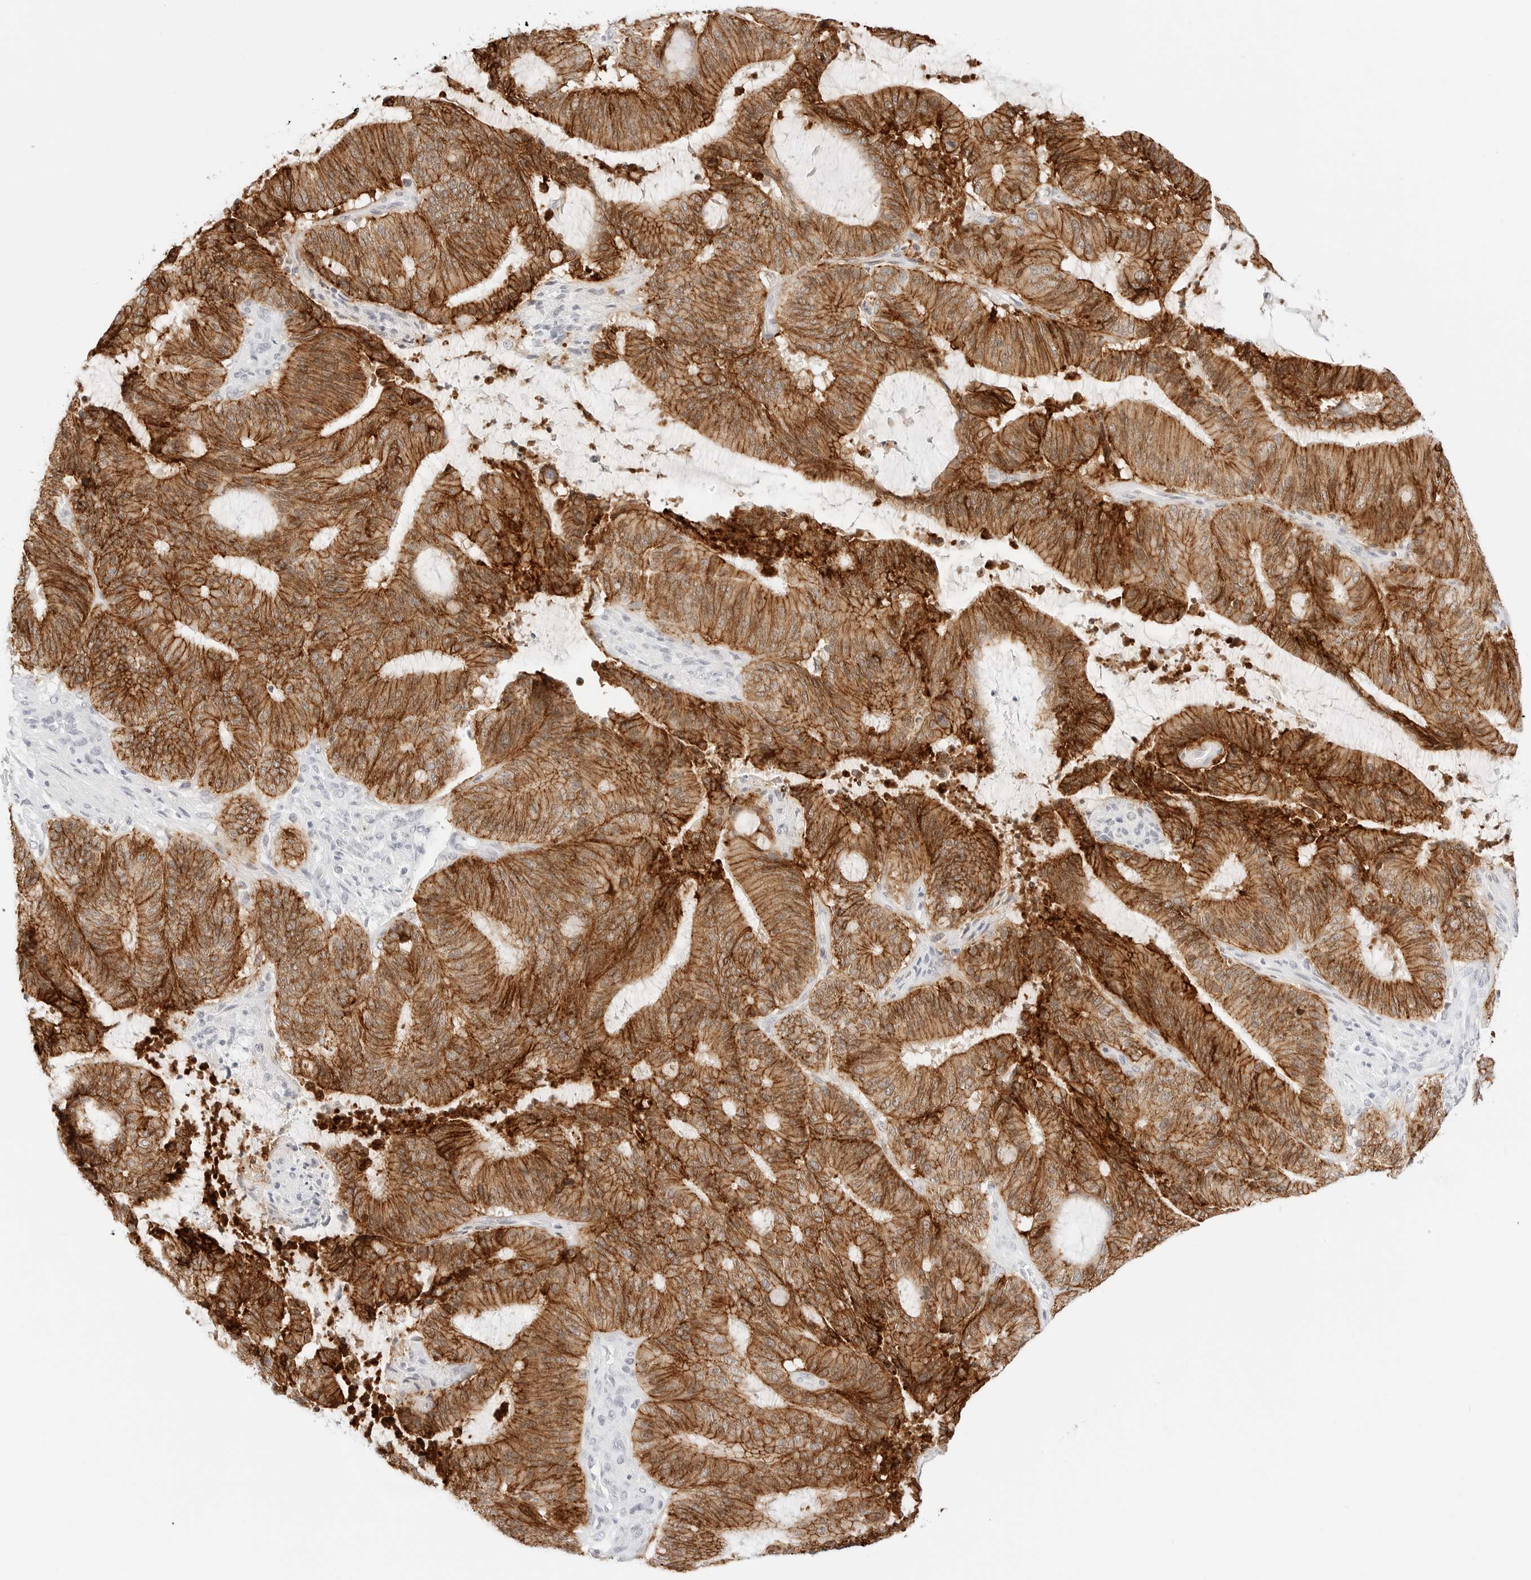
{"staining": {"intensity": "strong", "quantity": ">75%", "location": "cytoplasmic/membranous"}, "tissue": "liver cancer", "cell_type": "Tumor cells", "image_type": "cancer", "snomed": [{"axis": "morphology", "description": "Normal tissue, NOS"}, {"axis": "morphology", "description": "Cholangiocarcinoma"}, {"axis": "topography", "description": "Liver"}, {"axis": "topography", "description": "Peripheral nerve tissue"}], "caption": "Liver cancer (cholangiocarcinoma) stained with a brown dye reveals strong cytoplasmic/membranous positive positivity in approximately >75% of tumor cells.", "gene": "CDH1", "patient": {"sex": "female", "age": 73}}